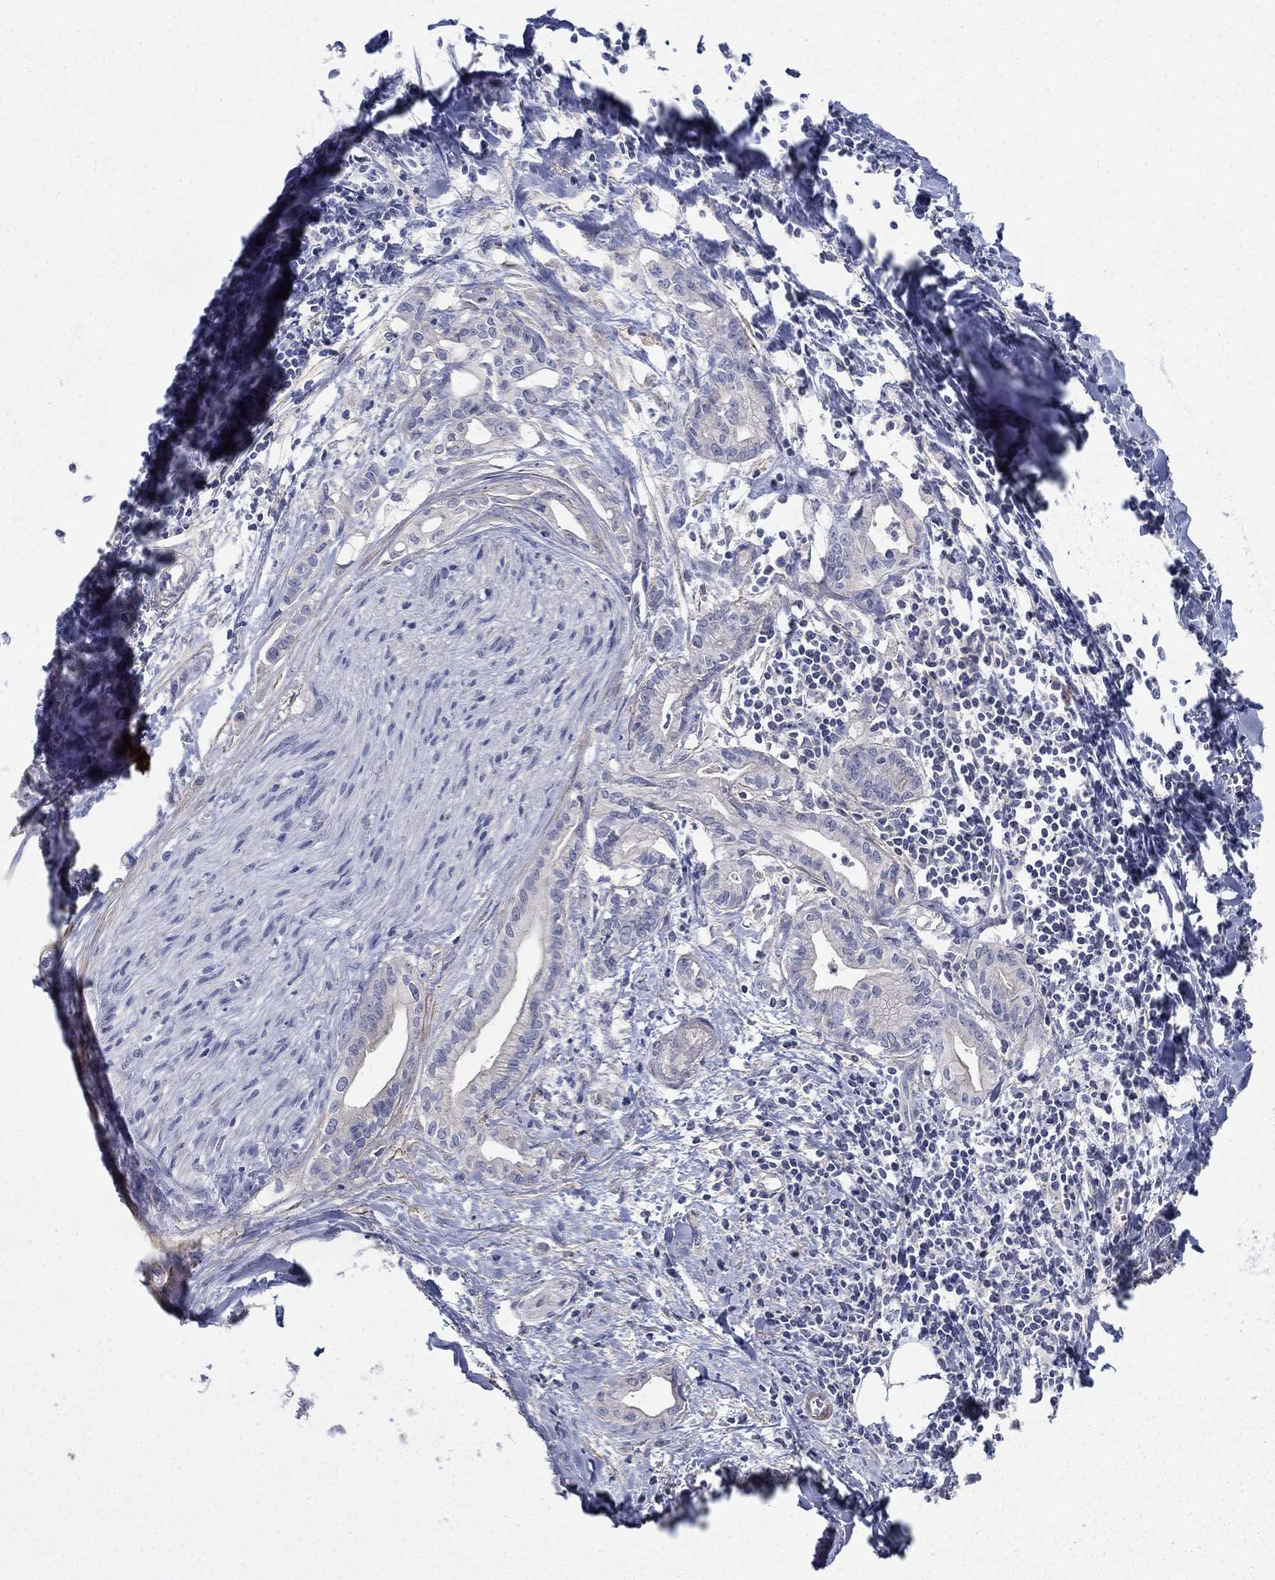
{"staining": {"intensity": "negative", "quantity": "none", "location": "none"}, "tissue": "pancreatic cancer", "cell_type": "Tumor cells", "image_type": "cancer", "snomed": [{"axis": "morphology", "description": "Adenocarcinoma, NOS"}, {"axis": "topography", "description": "Pancreas"}], "caption": "This is an immunohistochemistry (IHC) histopathology image of pancreatic cancer (adenocarcinoma). There is no expression in tumor cells.", "gene": "GRK7", "patient": {"sex": "male", "age": 71}}